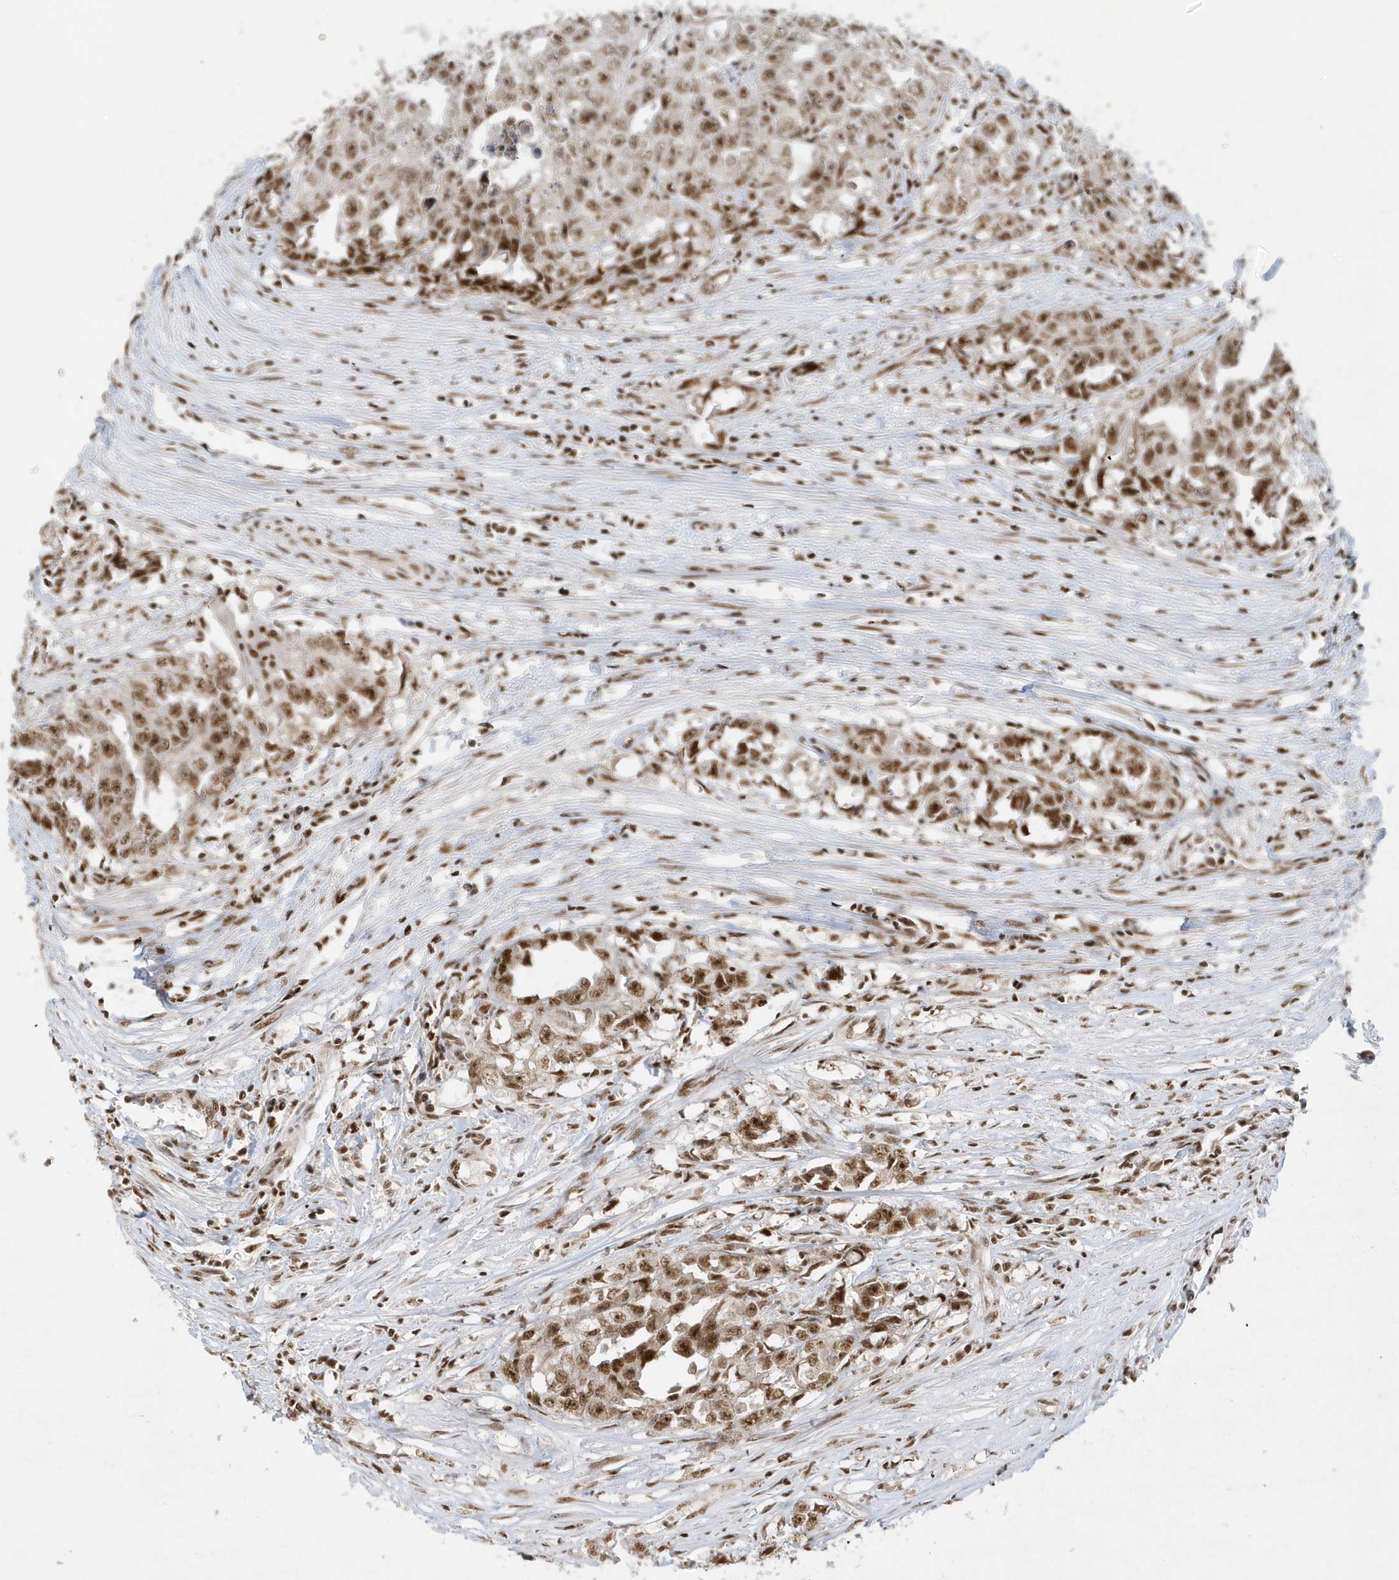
{"staining": {"intensity": "strong", "quantity": ">75%", "location": "nuclear"}, "tissue": "testis cancer", "cell_type": "Tumor cells", "image_type": "cancer", "snomed": [{"axis": "morphology", "description": "Seminoma, NOS"}, {"axis": "morphology", "description": "Carcinoma, Embryonal, NOS"}, {"axis": "topography", "description": "Testis"}], "caption": "Testis cancer stained with immunohistochemistry (IHC) shows strong nuclear staining in approximately >75% of tumor cells.", "gene": "PPIL2", "patient": {"sex": "male", "age": 43}}